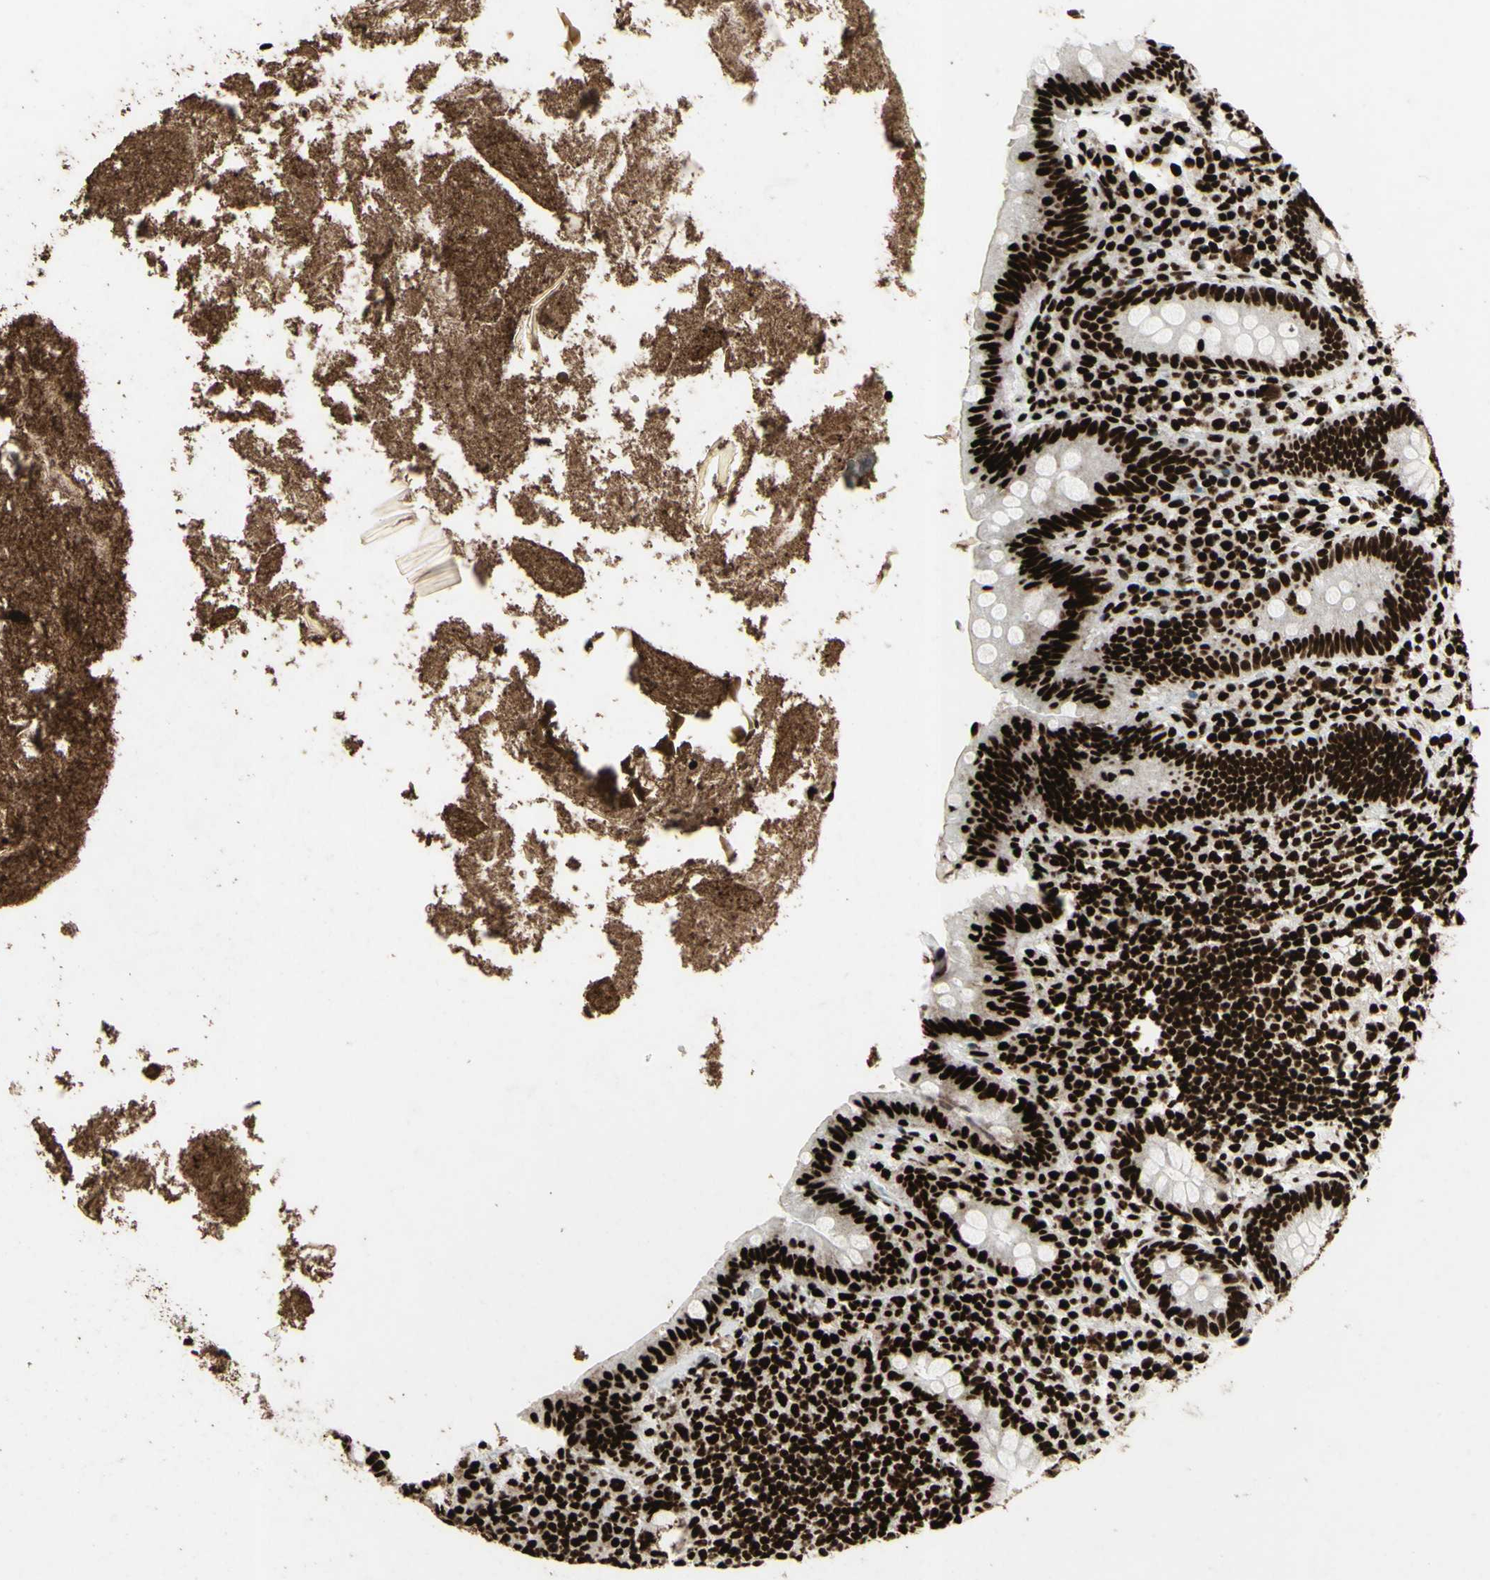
{"staining": {"intensity": "strong", "quantity": ">75%", "location": "nuclear"}, "tissue": "appendix", "cell_type": "Glandular cells", "image_type": "normal", "snomed": [{"axis": "morphology", "description": "Normal tissue, NOS"}, {"axis": "topography", "description": "Appendix"}], "caption": "Appendix was stained to show a protein in brown. There is high levels of strong nuclear expression in approximately >75% of glandular cells. (brown staining indicates protein expression, while blue staining denotes nuclei).", "gene": "U2AF2", "patient": {"sex": "male", "age": 52}}